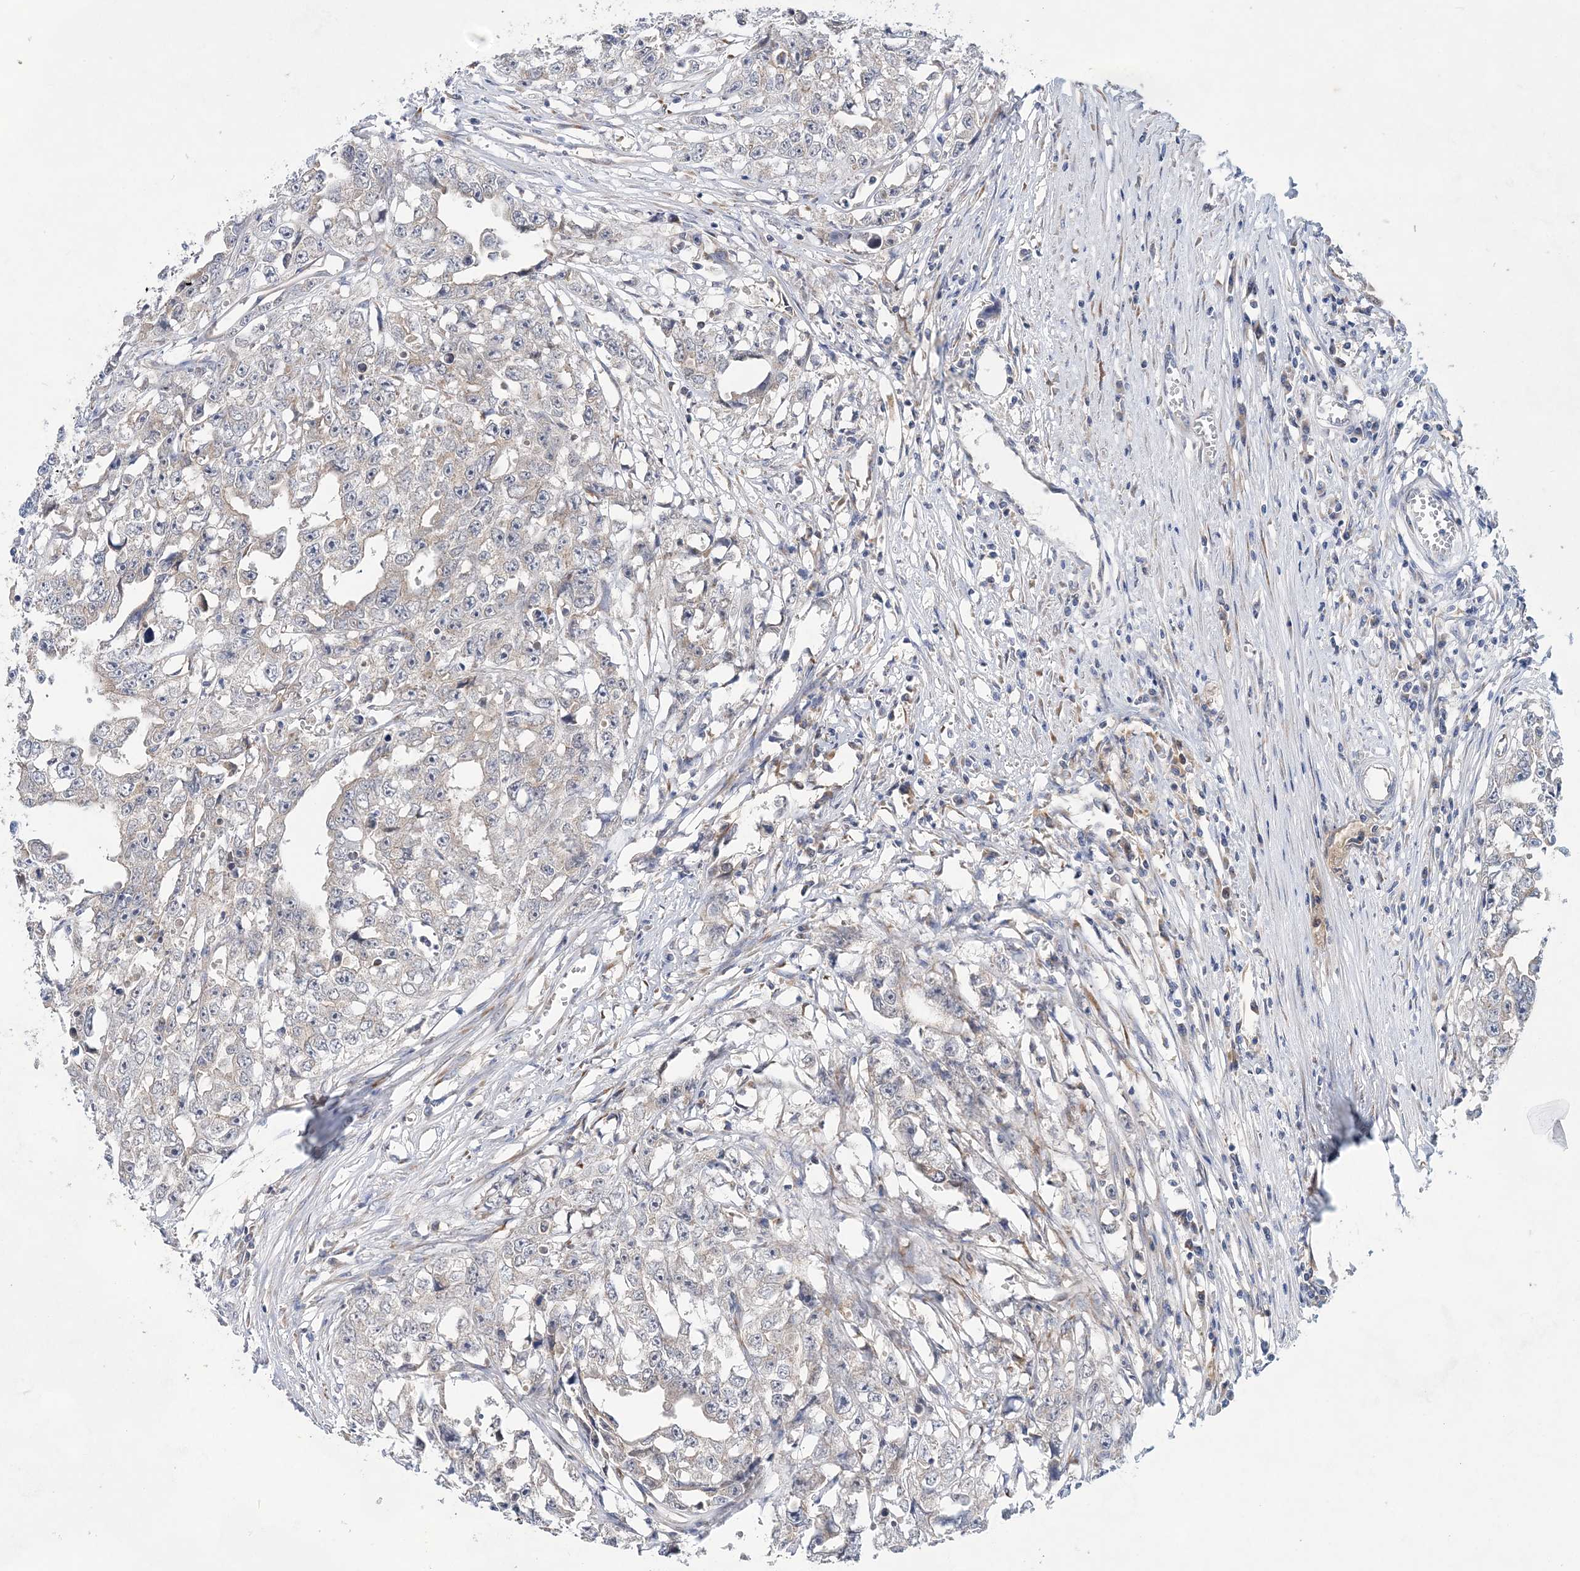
{"staining": {"intensity": "negative", "quantity": "none", "location": "none"}, "tissue": "testis cancer", "cell_type": "Tumor cells", "image_type": "cancer", "snomed": [{"axis": "morphology", "description": "Seminoma, NOS"}, {"axis": "morphology", "description": "Carcinoma, Embryonal, NOS"}, {"axis": "topography", "description": "Testis"}], "caption": "This is a micrograph of immunohistochemistry (IHC) staining of seminoma (testis), which shows no staining in tumor cells. (DAB immunohistochemistry (IHC) visualized using brightfield microscopy, high magnification).", "gene": "TRAPPC13", "patient": {"sex": "male", "age": 43}}